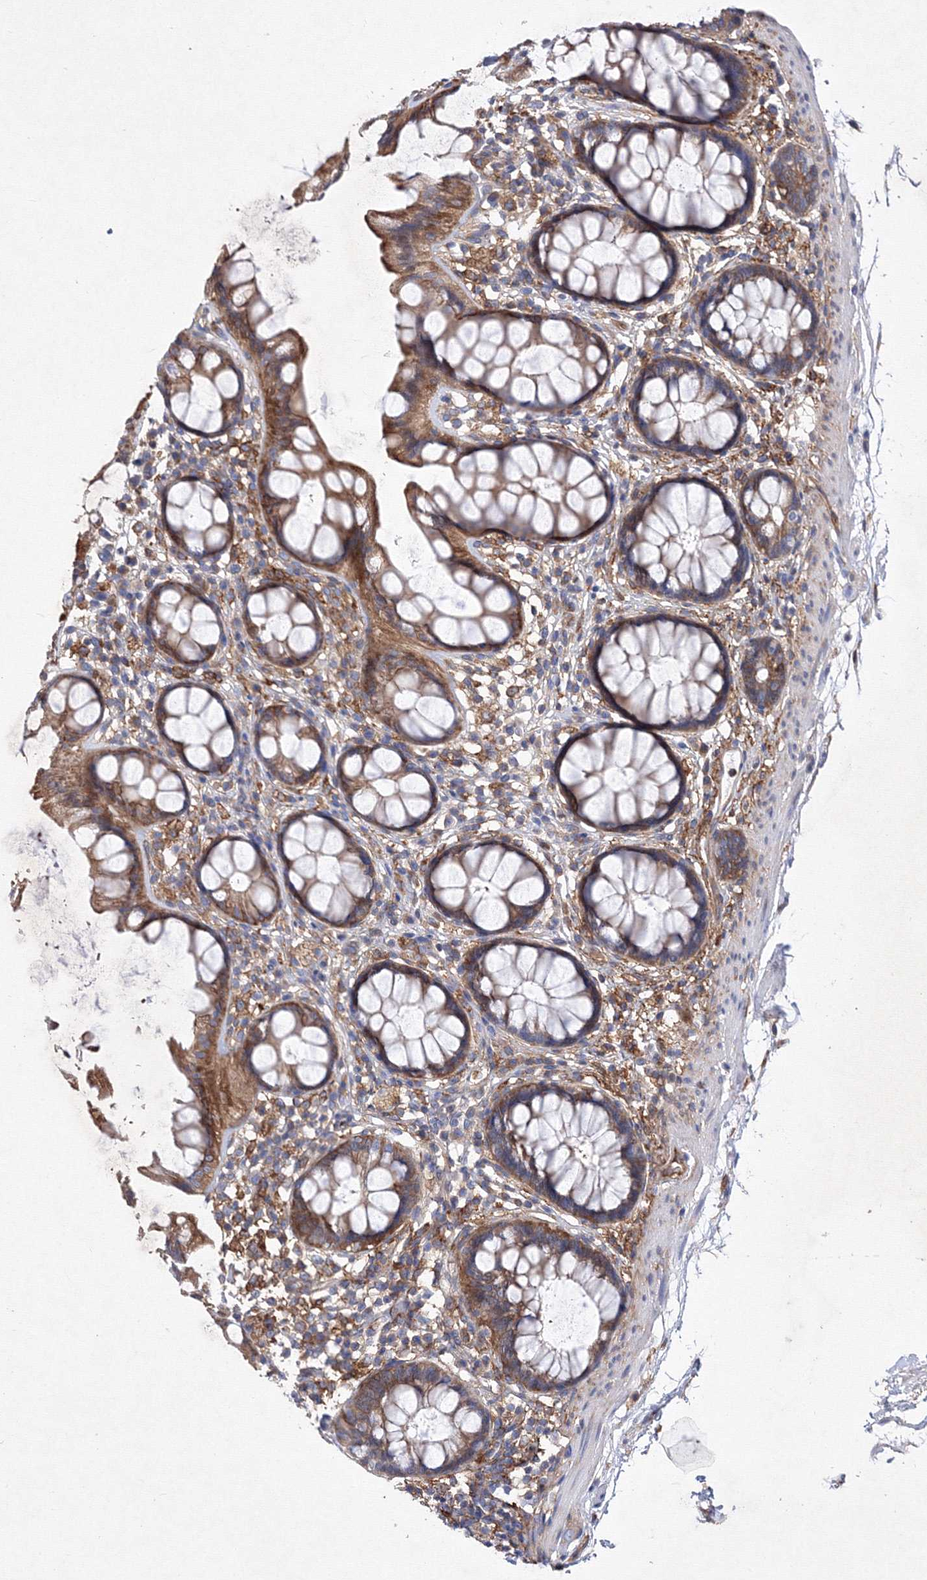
{"staining": {"intensity": "moderate", "quantity": "25%-75%", "location": "cytoplasmic/membranous"}, "tissue": "rectum", "cell_type": "Glandular cells", "image_type": "normal", "snomed": [{"axis": "morphology", "description": "Normal tissue, NOS"}, {"axis": "topography", "description": "Rectum"}], "caption": "DAB immunohistochemical staining of benign rectum reveals moderate cytoplasmic/membranous protein expression in approximately 25%-75% of glandular cells.", "gene": "SNX18", "patient": {"sex": "female", "age": 65}}